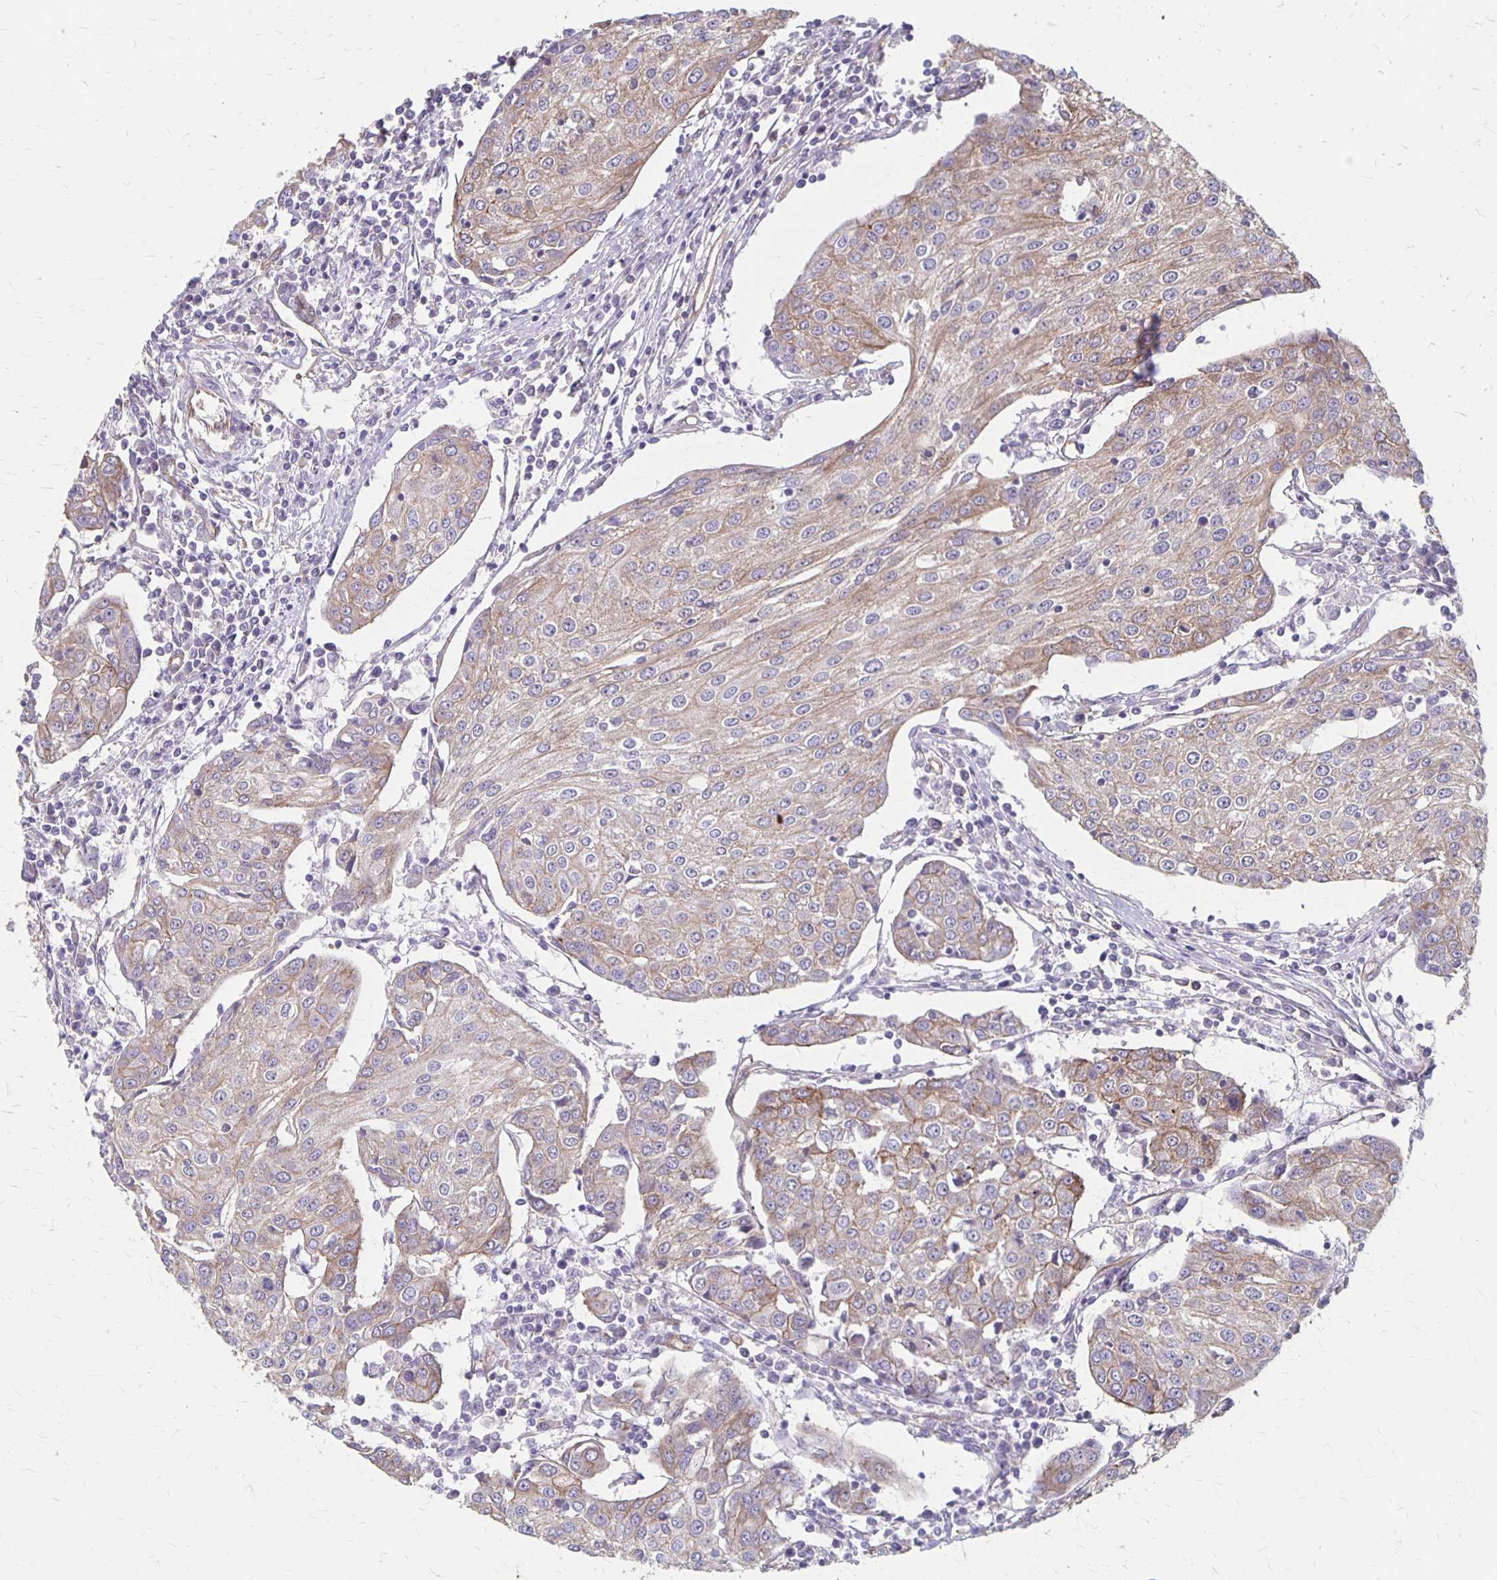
{"staining": {"intensity": "moderate", "quantity": "25%-75%", "location": "cytoplasmic/membranous"}, "tissue": "urothelial cancer", "cell_type": "Tumor cells", "image_type": "cancer", "snomed": [{"axis": "morphology", "description": "Urothelial carcinoma, High grade"}, {"axis": "topography", "description": "Urinary bladder"}], "caption": "Tumor cells show moderate cytoplasmic/membranous positivity in about 25%-75% of cells in urothelial cancer.", "gene": "PPP1R3E", "patient": {"sex": "female", "age": 85}}